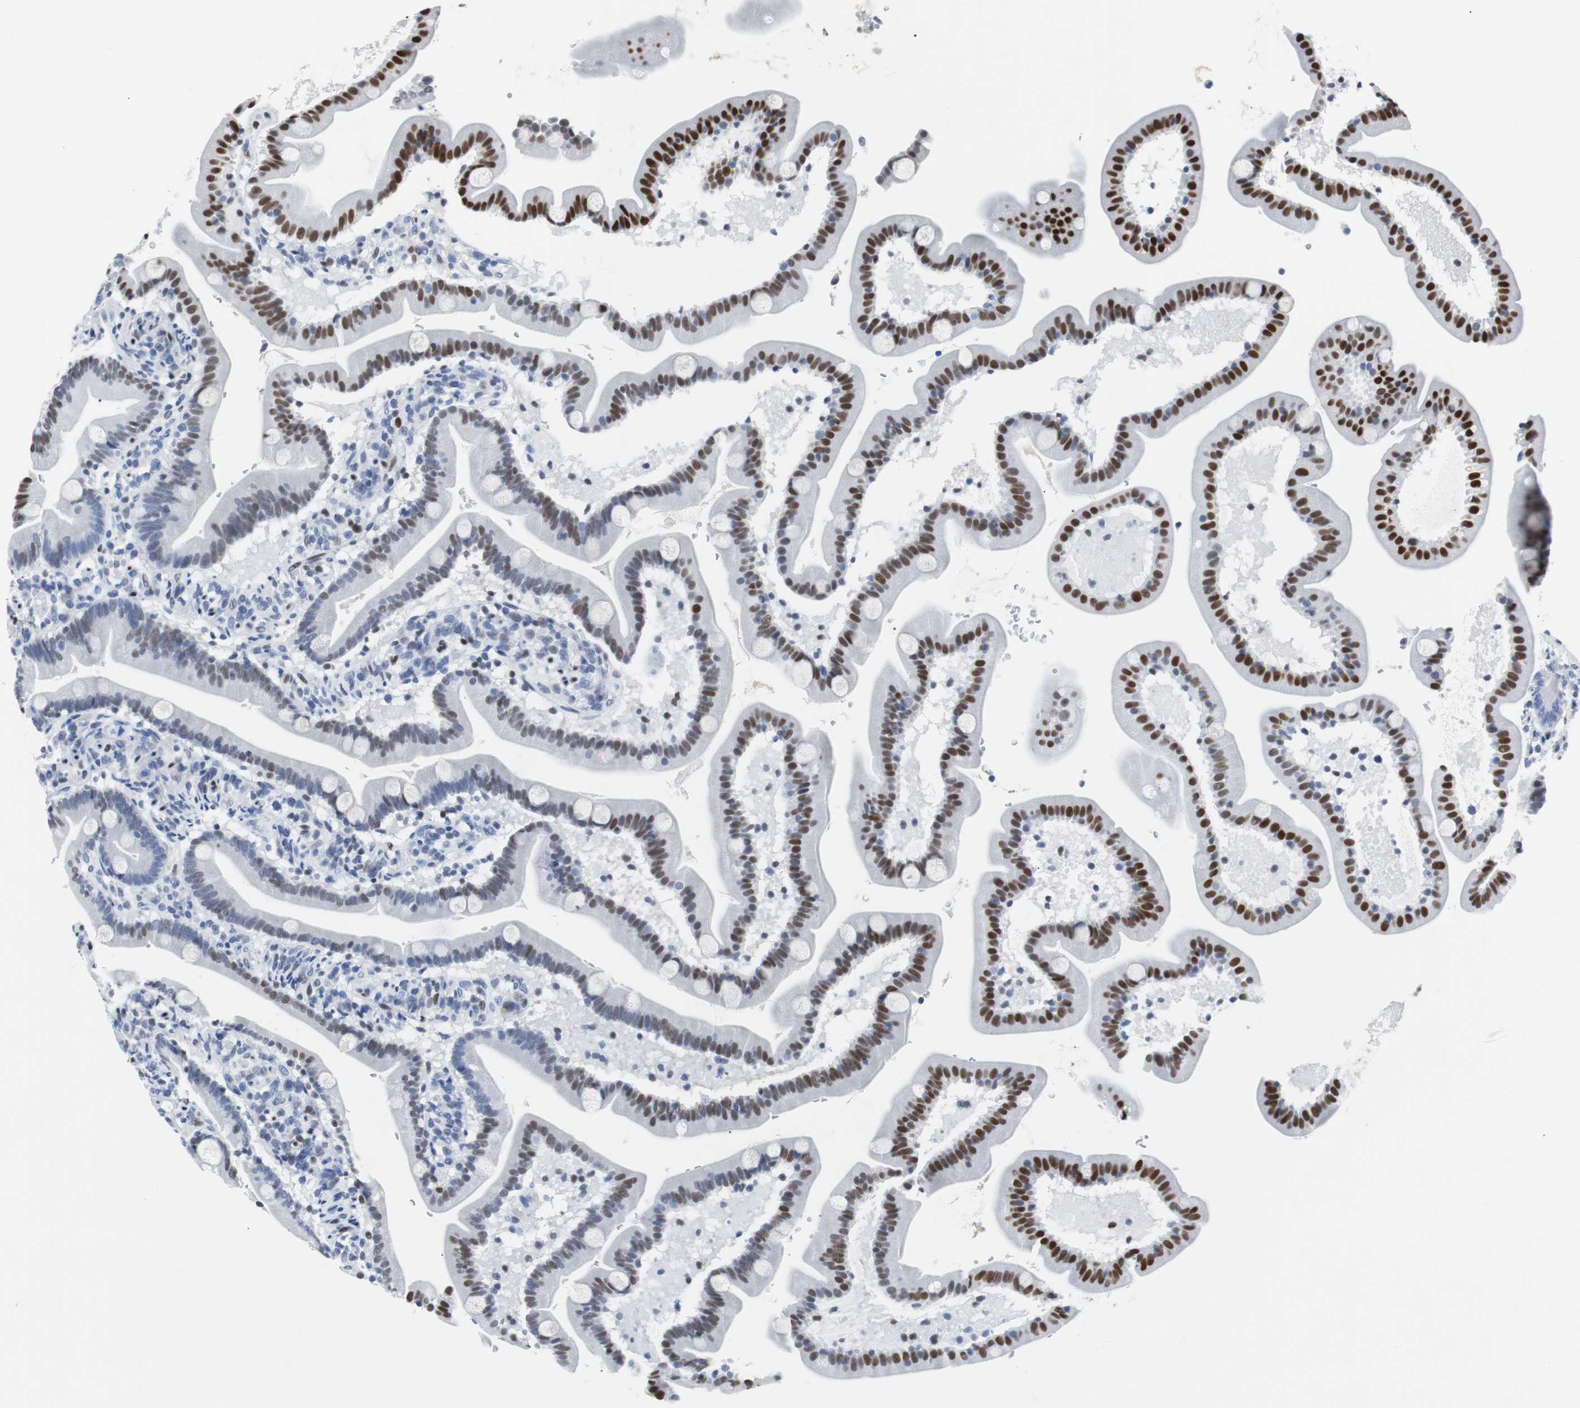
{"staining": {"intensity": "strong", "quantity": ">75%", "location": "nuclear"}, "tissue": "duodenum", "cell_type": "Glandular cells", "image_type": "normal", "snomed": [{"axis": "morphology", "description": "Normal tissue, NOS"}, {"axis": "topography", "description": "Duodenum"}], "caption": "This photomicrograph reveals immunohistochemistry staining of normal human duodenum, with high strong nuclear expression in approximately >75% of glandular cells.", "gene": "JUN", "patient": {"sex": "male", "age": 54}}